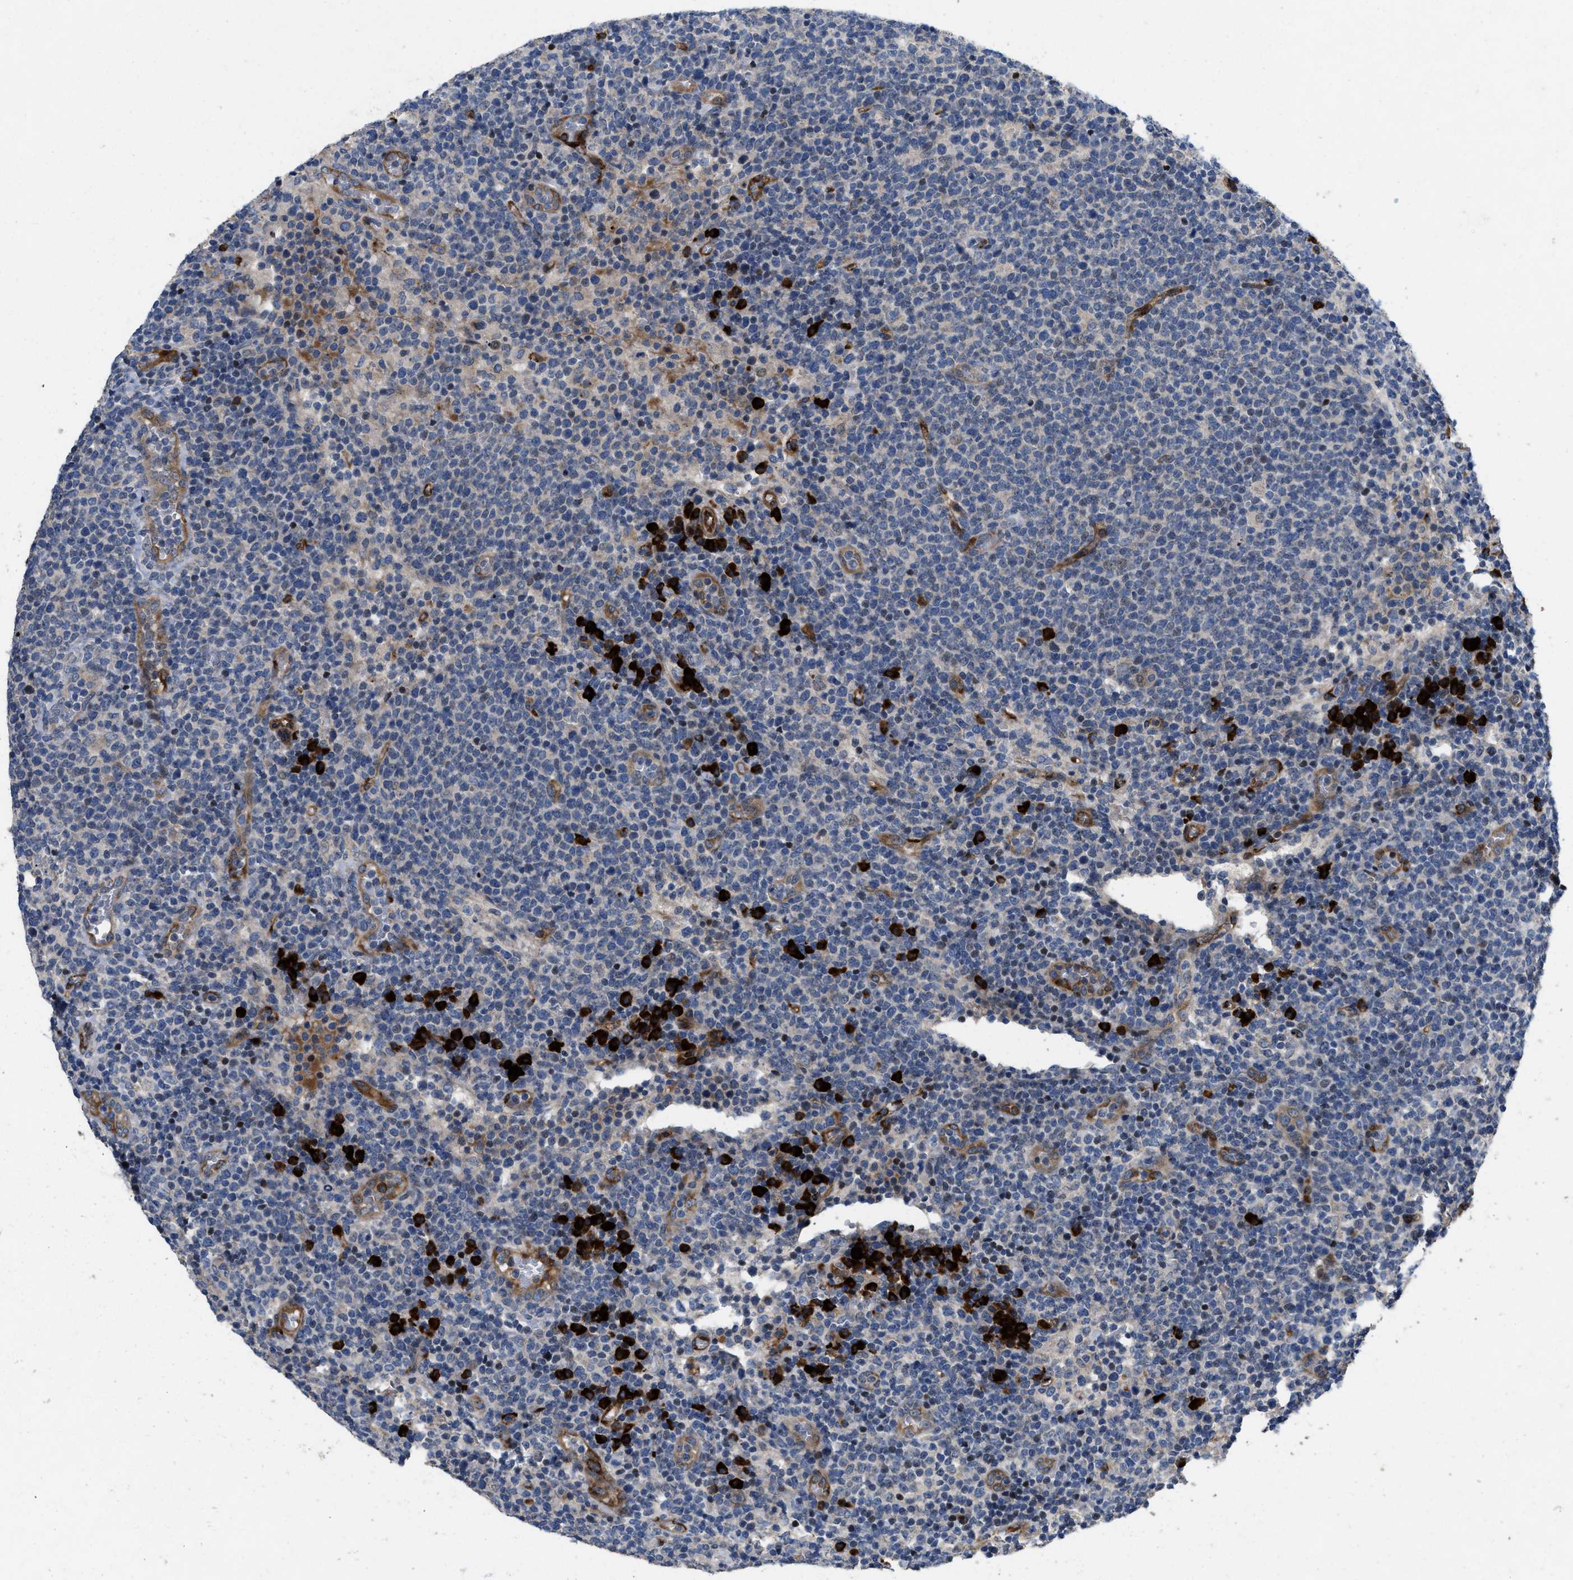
{"staining": {"intensity": "negative", "quantity": "none", "location": "none"}, "tissue": "lymphoma", "cell_type": "Tumor cells", "image_type": "cancer", "snomed": [{"axis": "morphology", "description": "Malignant lymphoma, non-Hodgkin's type, High grade"}, {"axis": "topography", "description": "Lymph node"}], "caption": "Image shows no significant protein staining in tumor cells of lymphoma.", "gene": "HSPA12B", "patient": {"sex": "male", "age": 61}}